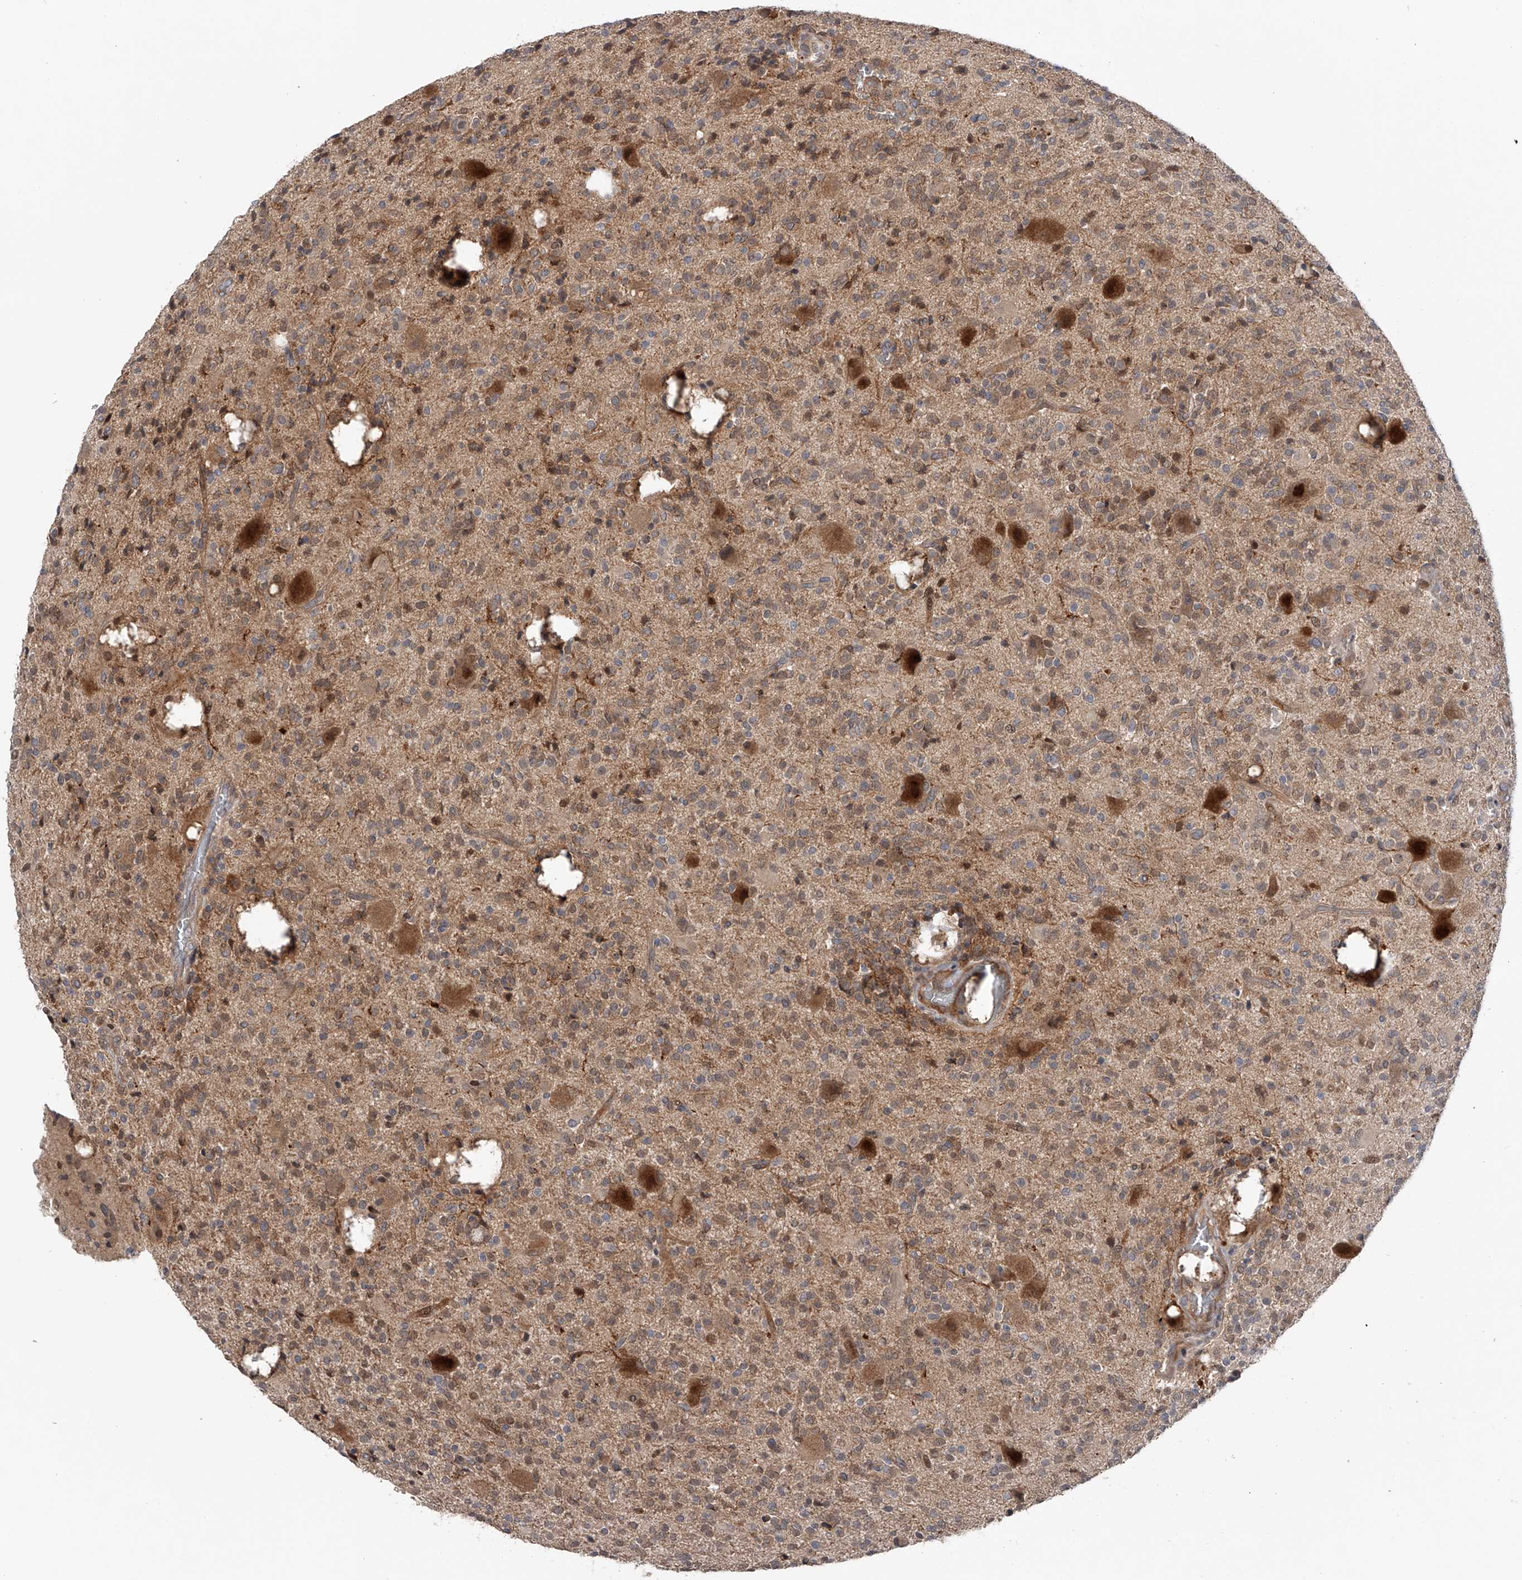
{"staining": {"intensity": "moderate", "quantity": ">75%", "location": "cytoplasmic/membranous"}, "tissue": "glioma", "cell_type": "Tumor cells", "image_type": "cancer", "snomed": [{"axis": "morphology", "description": "Glioma, malignant, High grade"}, {"axis": "topography", "description": "Brain"}], "caption": "Protein expression analysis of human malignant glioma (high-grade) reveals moderate cytoplasmic/membranous expression in approximately >75% of tumor cells.", "gene": "RWDD2A", "patient": {"sex": "male", "age": 34}}